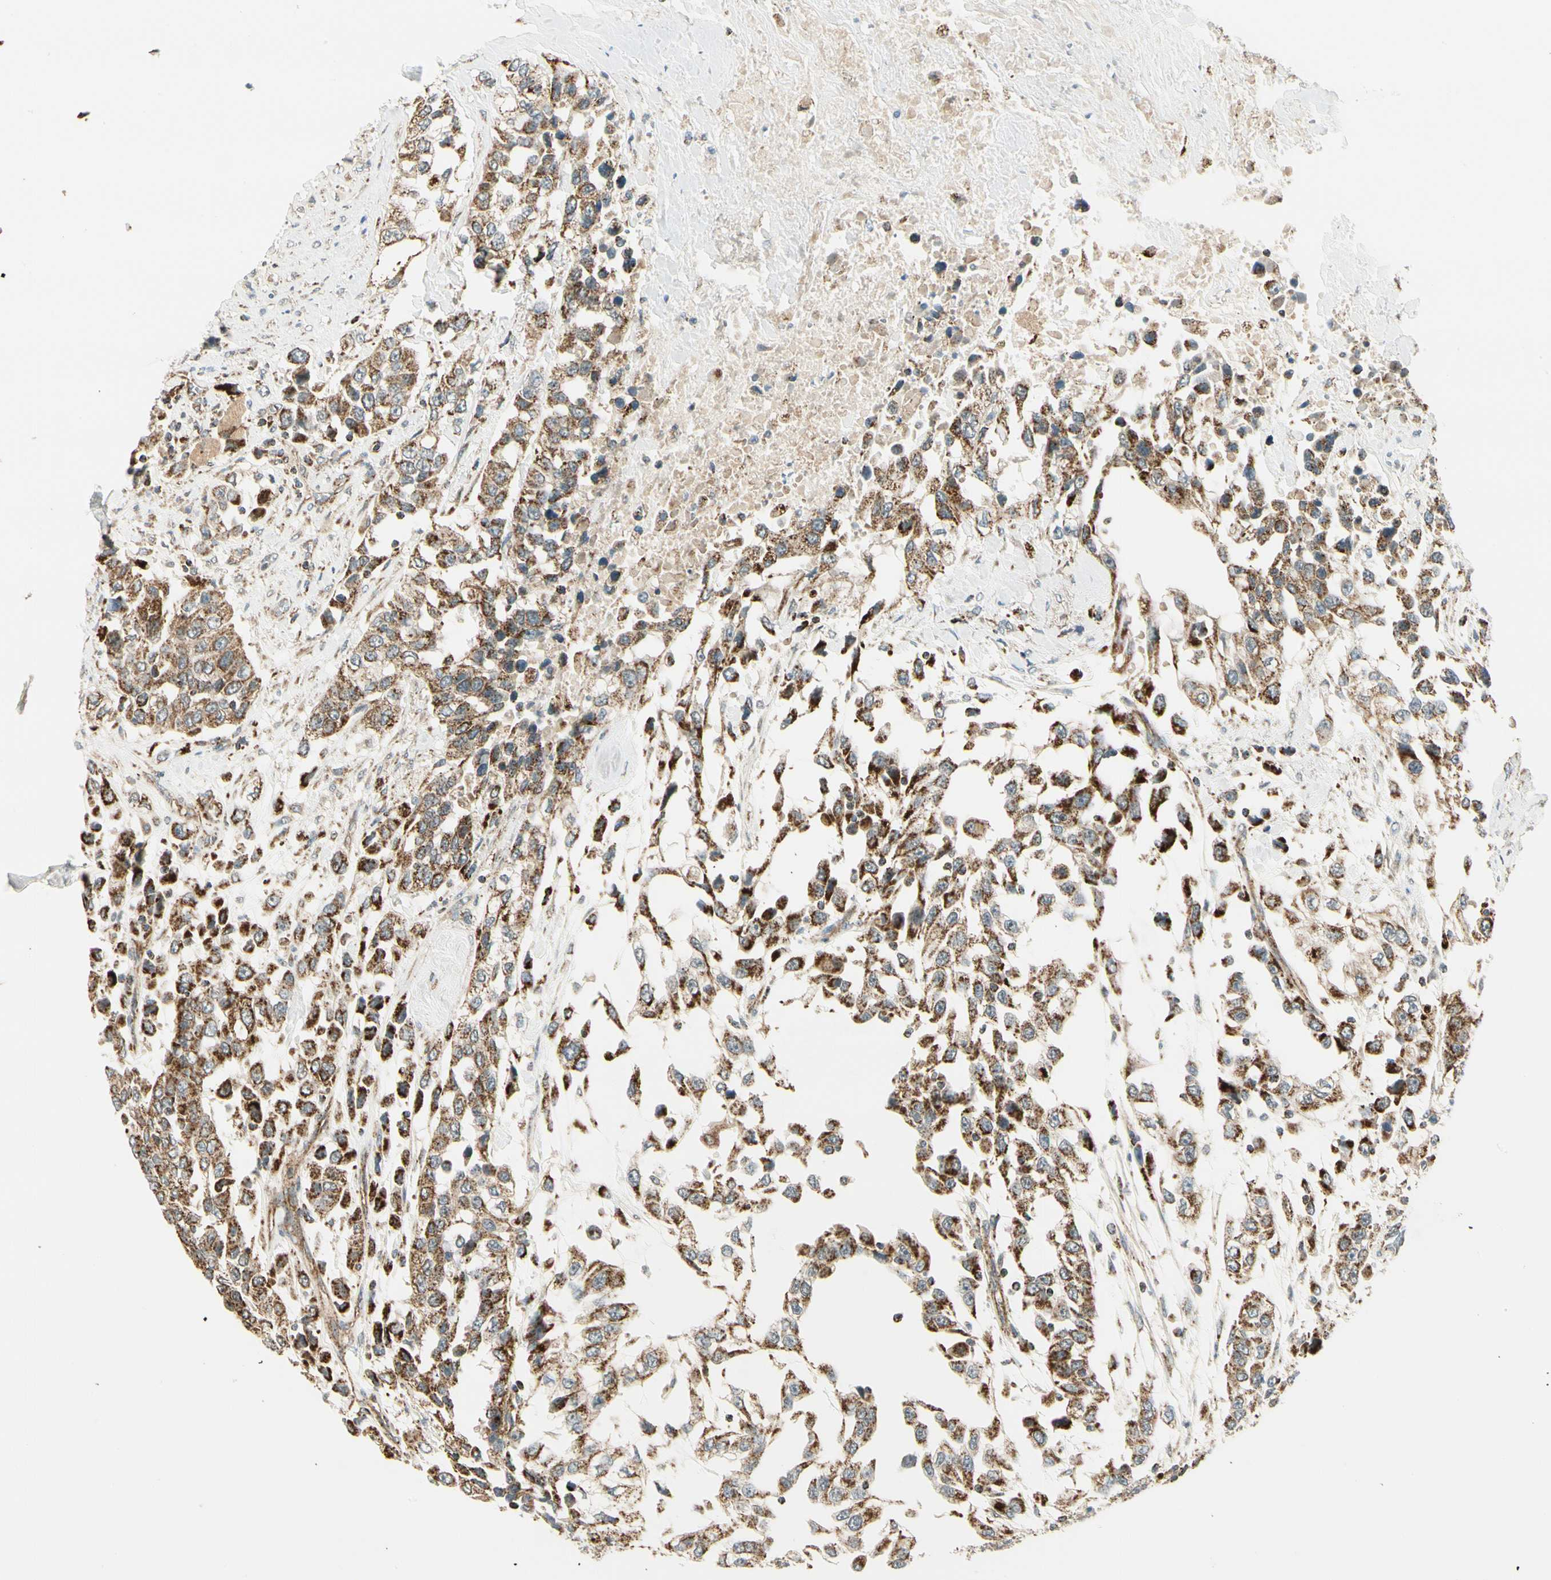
{"staining": {"intensity": "strong", "quantity": ">75%", "location": "cytoplasmic/membranous"}, "tissue": "urothelial cancer", "cell_type": "Tumor cells", "image_type": "cancer", "snomed": [{"axis": "morphology", "description": "Urothelial carcinoma, High grade"}, {"axis": "topography", "description": "Urinary bladder"}], "caption": "Immunohistochemical staining of human high-grade urothelial carcinoma displays strong cytoplasmic/membranous protein positivity in approximately >75% of tumor cells. The staining was performed using DAB (3,3'-diaminobenzidine), with brown indicating positive protein expression. Nuclei are stained blue with hematoxylin.", "gene": "EPHB3", "patient": {"sex": "female", "age": 80}}